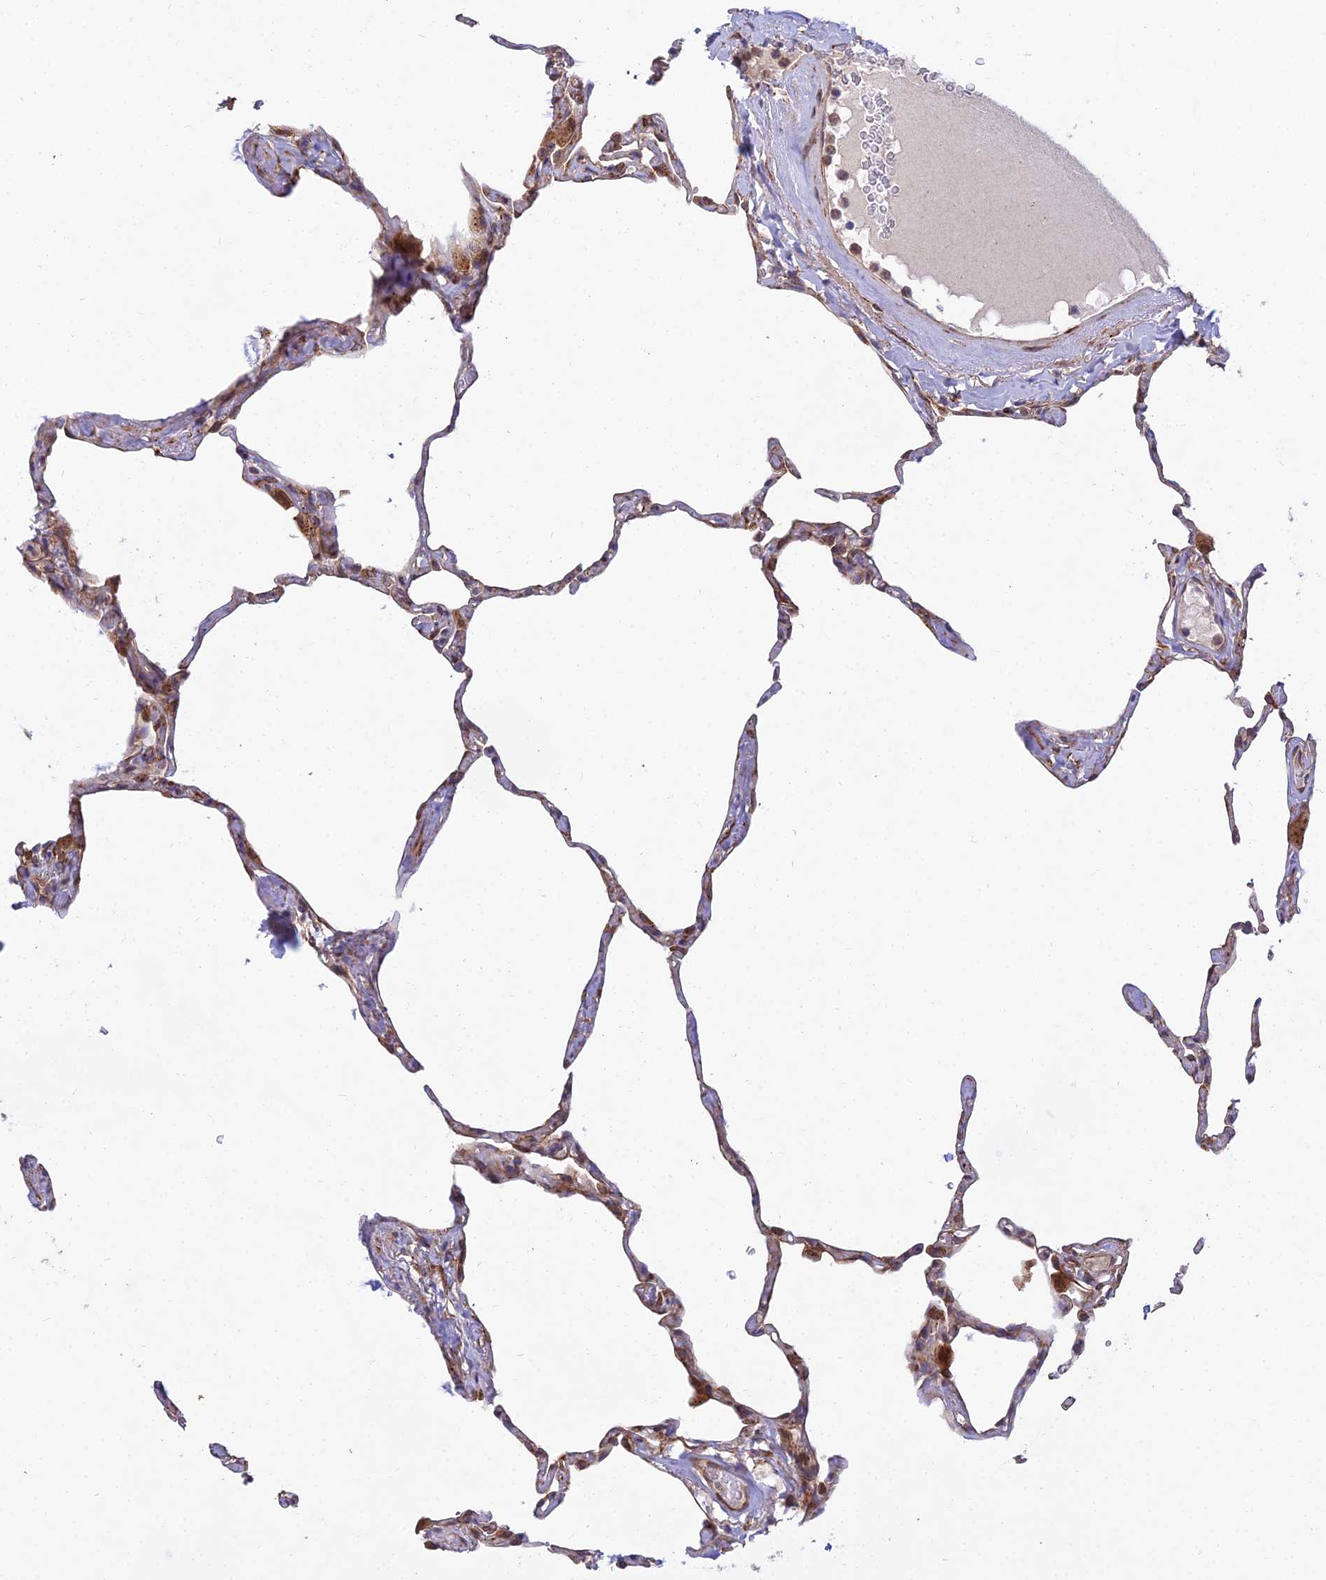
{"staining": {"intensity": "moderate", "quantity": "25%-75%", "location": "cytoplasmic/membranous"}, "tissue": "lung", "cell_type": "Alveolar cells", "image_type": "normal", "snomed": [{"axis": "morphology", "description": "Normal tissue, NOS"}, {"axis": "topography", "description": "Lung"}], "caption": "Benign lung was stained to show a protein in brown. There is medium levels of moderate cytoplasmic/membranous expression in approximately 25%-75% of alveolar cells.", "gene": "NDUFAF7", "patient": {"sex": "male", "age": 65}}